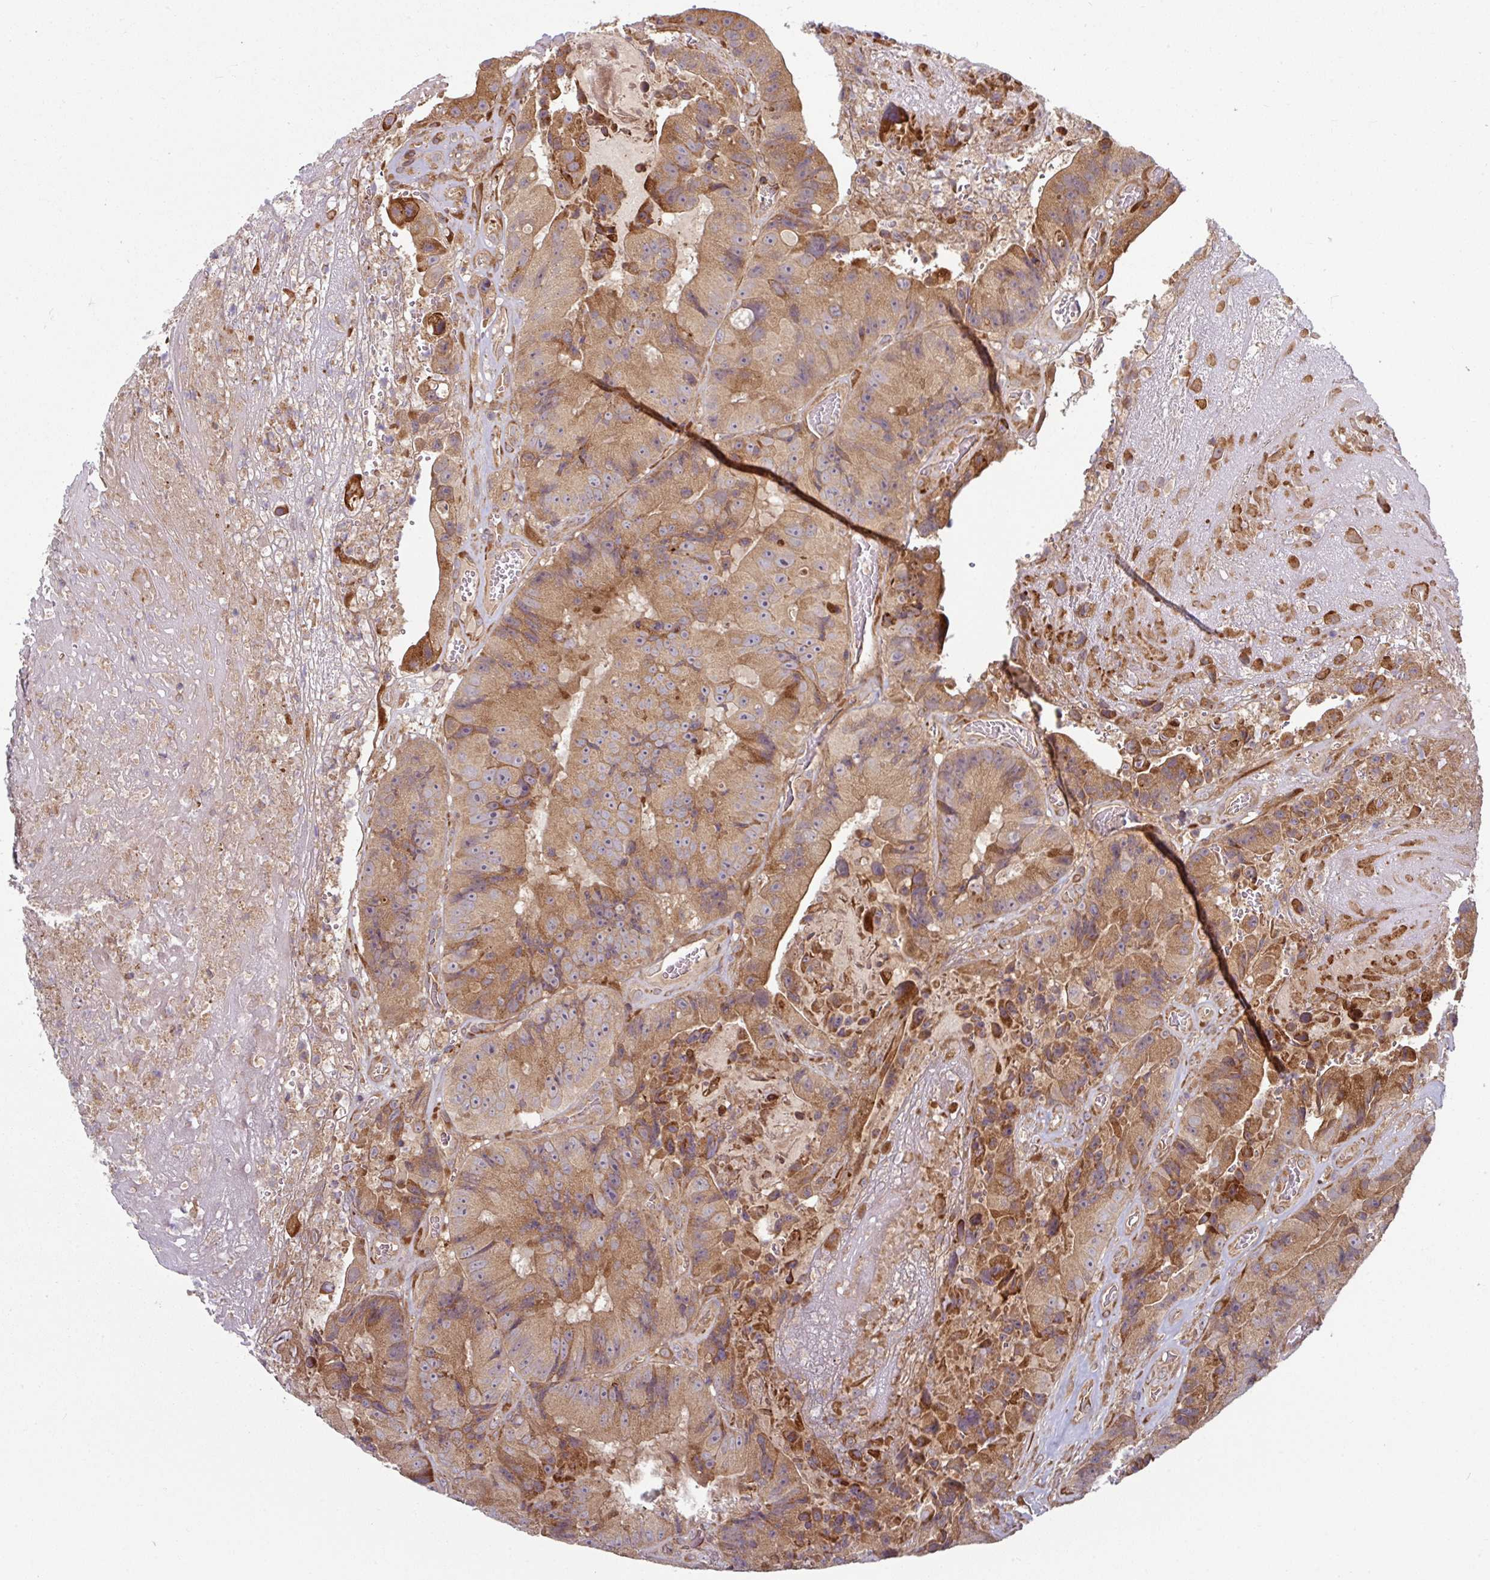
{"staining": {"intensity": "moderate", "quantity": ">75%", "location": "cytoplasmic/membranous"}, "tissue": "colorectal cancer", "cell_type": "Tumor cells", "image_type": "cancer", "snomed": [{"axis": "morphology", "description": "Adenocarcinoma, NOS"}, {"axis": "topography", "description": "Colon"}], "caption": "A brown stain shows moderate cytoplasmic/membranous staining of a protein in colorectal cancer tumor cells.", "gene": "RAB5A", "patient": {"sex": "female", "age": 86}}